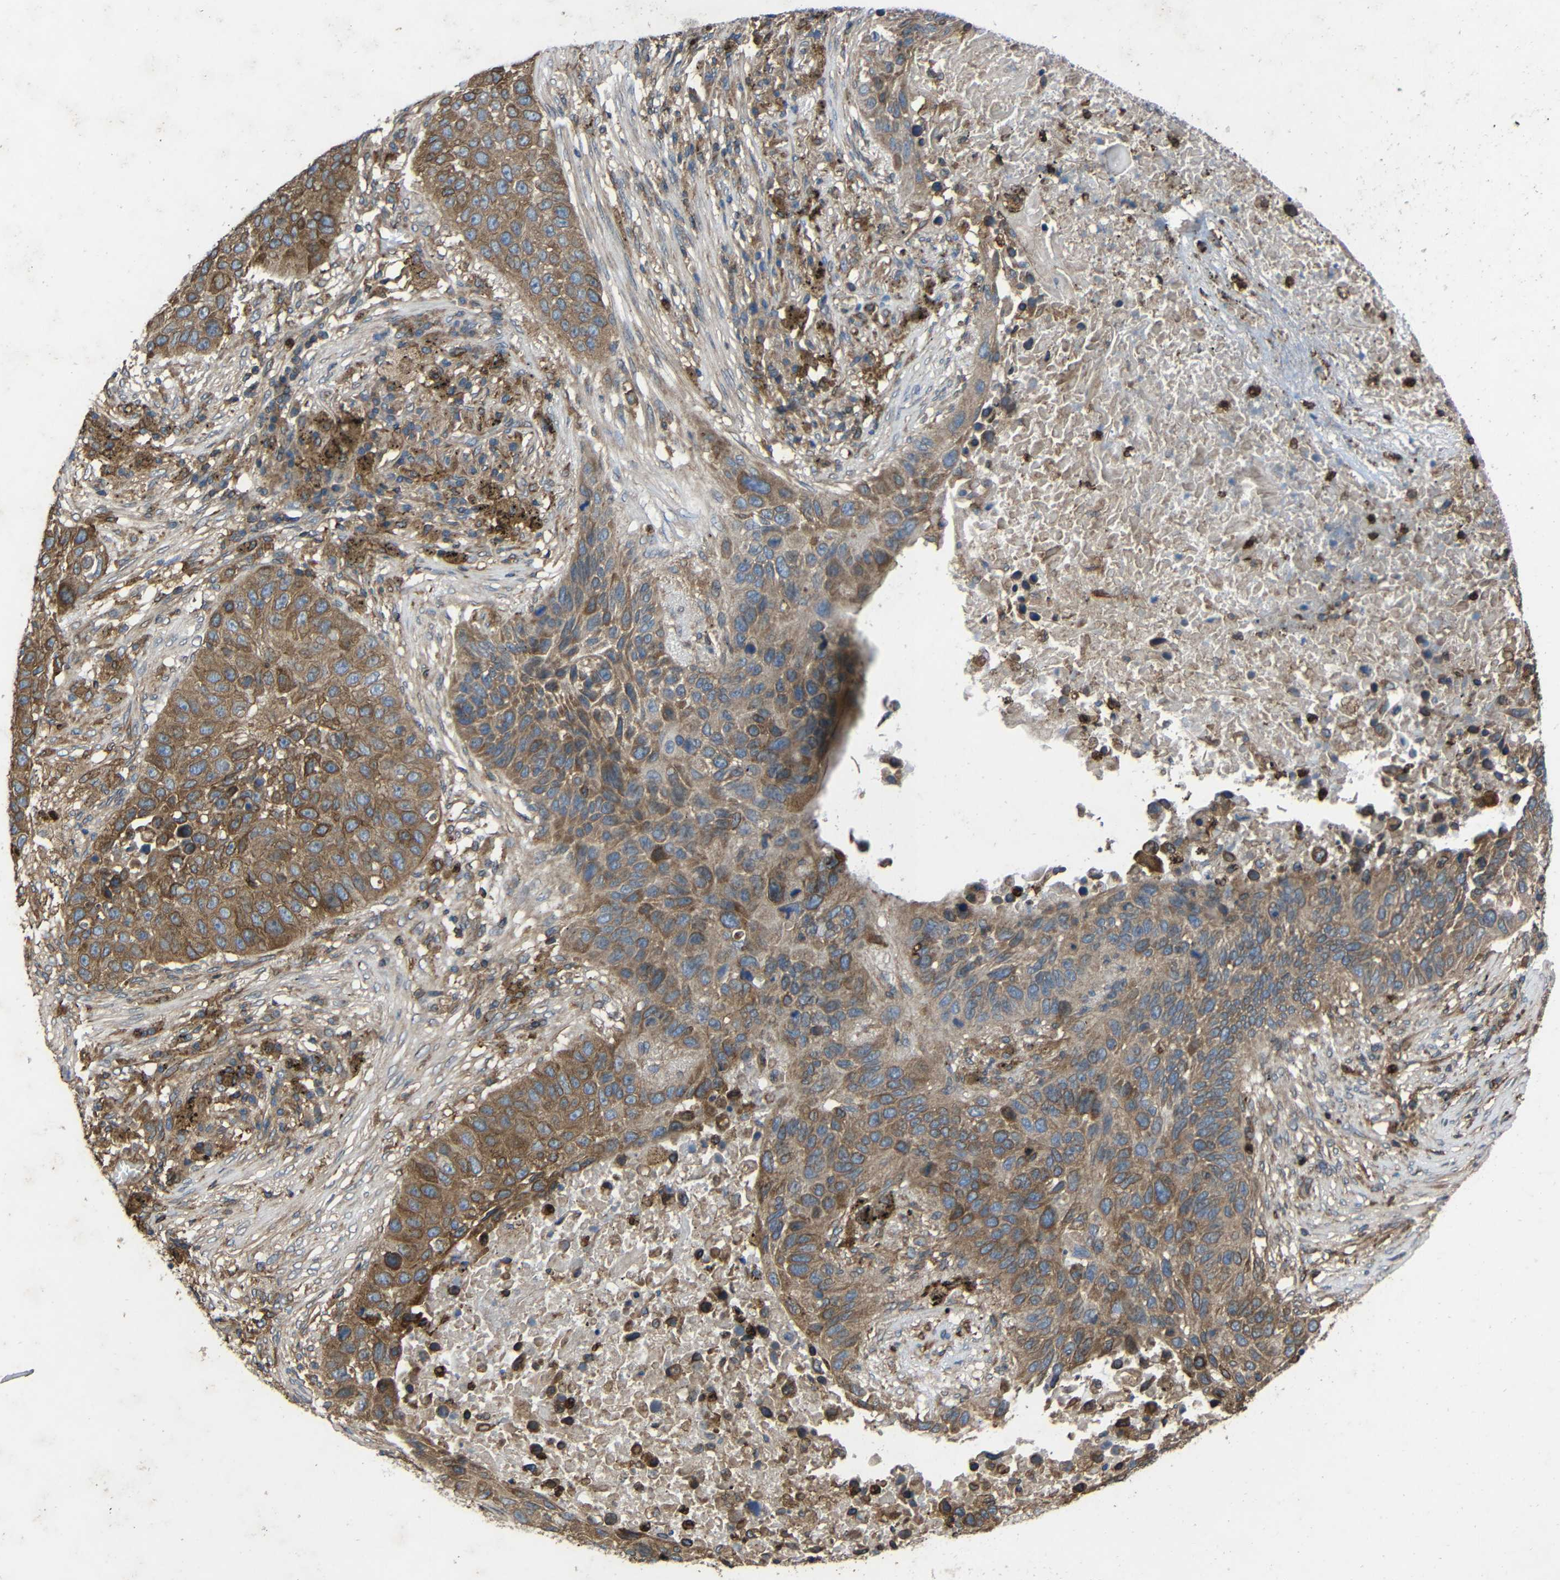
{"staining": {"intensity": "moderate", "quantity": ">75%", "location": "cytoplasmic/membranous"}, "tissue": "lung cancer", "cell_type": "Tumor cells", "image_type": "cancer", "snomed": [{"axis": "morphology", "description": "Squamous cell carcinoma, NOS"}, {"axis": "topography", "description": "Lung"}], "caption": "Immunohistochemistry (IHC) staining of lung cancer, which demonstrates medium levels of moderate cytoplasmic/membranous positivity in approximately >75% of tumor cells indicating moderate cytoplasmic/membranous protein staining. The staining was performed using DAB (3,3'-diaminobenzidine) (brown) for protein detection and nuclei were counterstained in hematoxylin (blue).", "gene": "TREM2", "patient": {"sex": "male", "age": 57}}